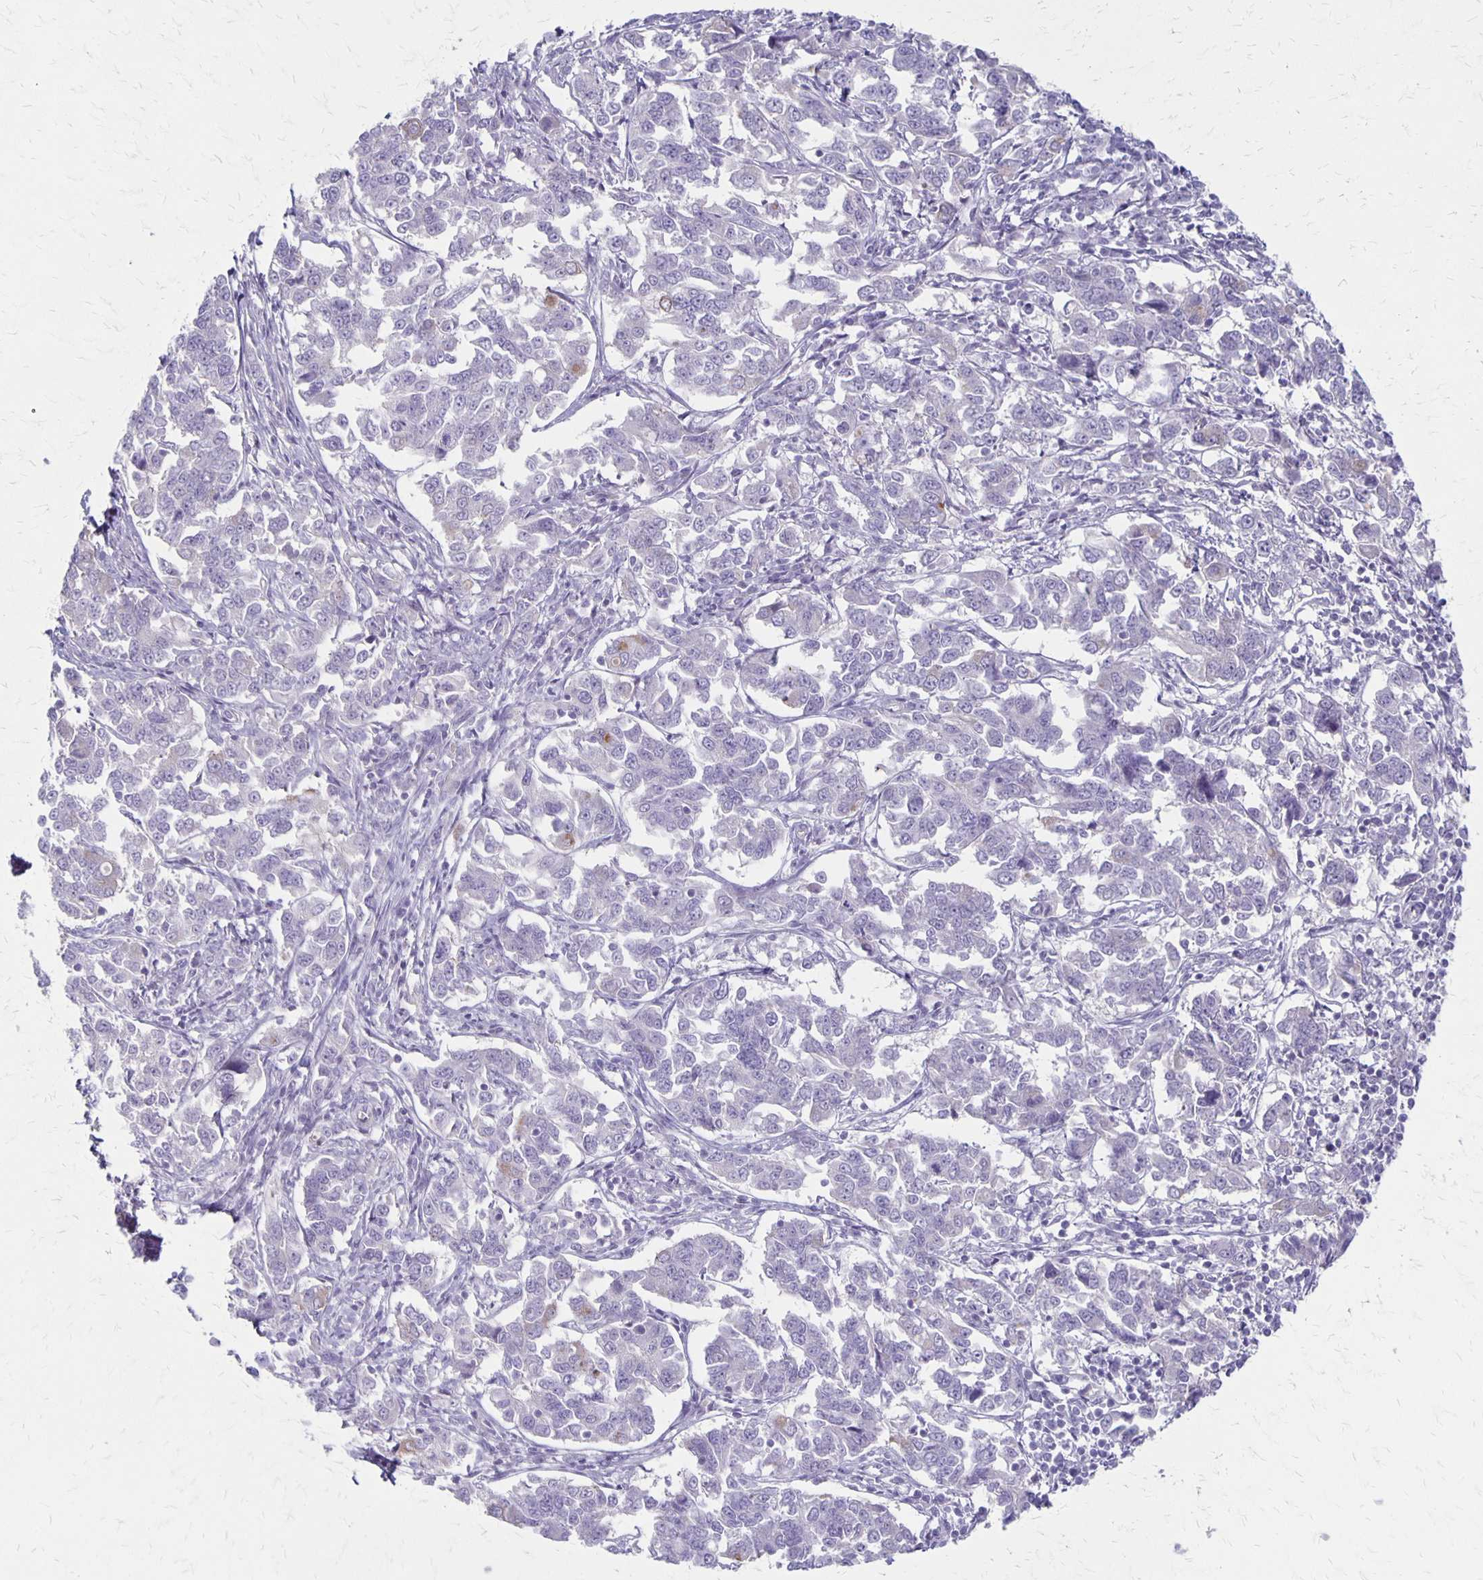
{"staining": {"intensity": "negative", "quantity": "none", "location": "none"}, "tissue": "endometrial cancer", "cell_type": "Tumor cells", "image_type": "cancer", "snomed": [{"axis": "morphology", "description": "Adenocarcinoma, NOS"}, {"axis": "topography", "description": "Endometrium"}], "caption": "A high-resolution image shows immunohistochemistry staining of endometrial adenocarcinoma, which demonstrates no significant expression in tumor cells. Brightfield microscopy of immunohistochemistry stained with DAB (brown) and hematoxylin (blue), captured at high magnification.", "gene": "HOMER1", "patient": {"sex": "female", "age": 43}}